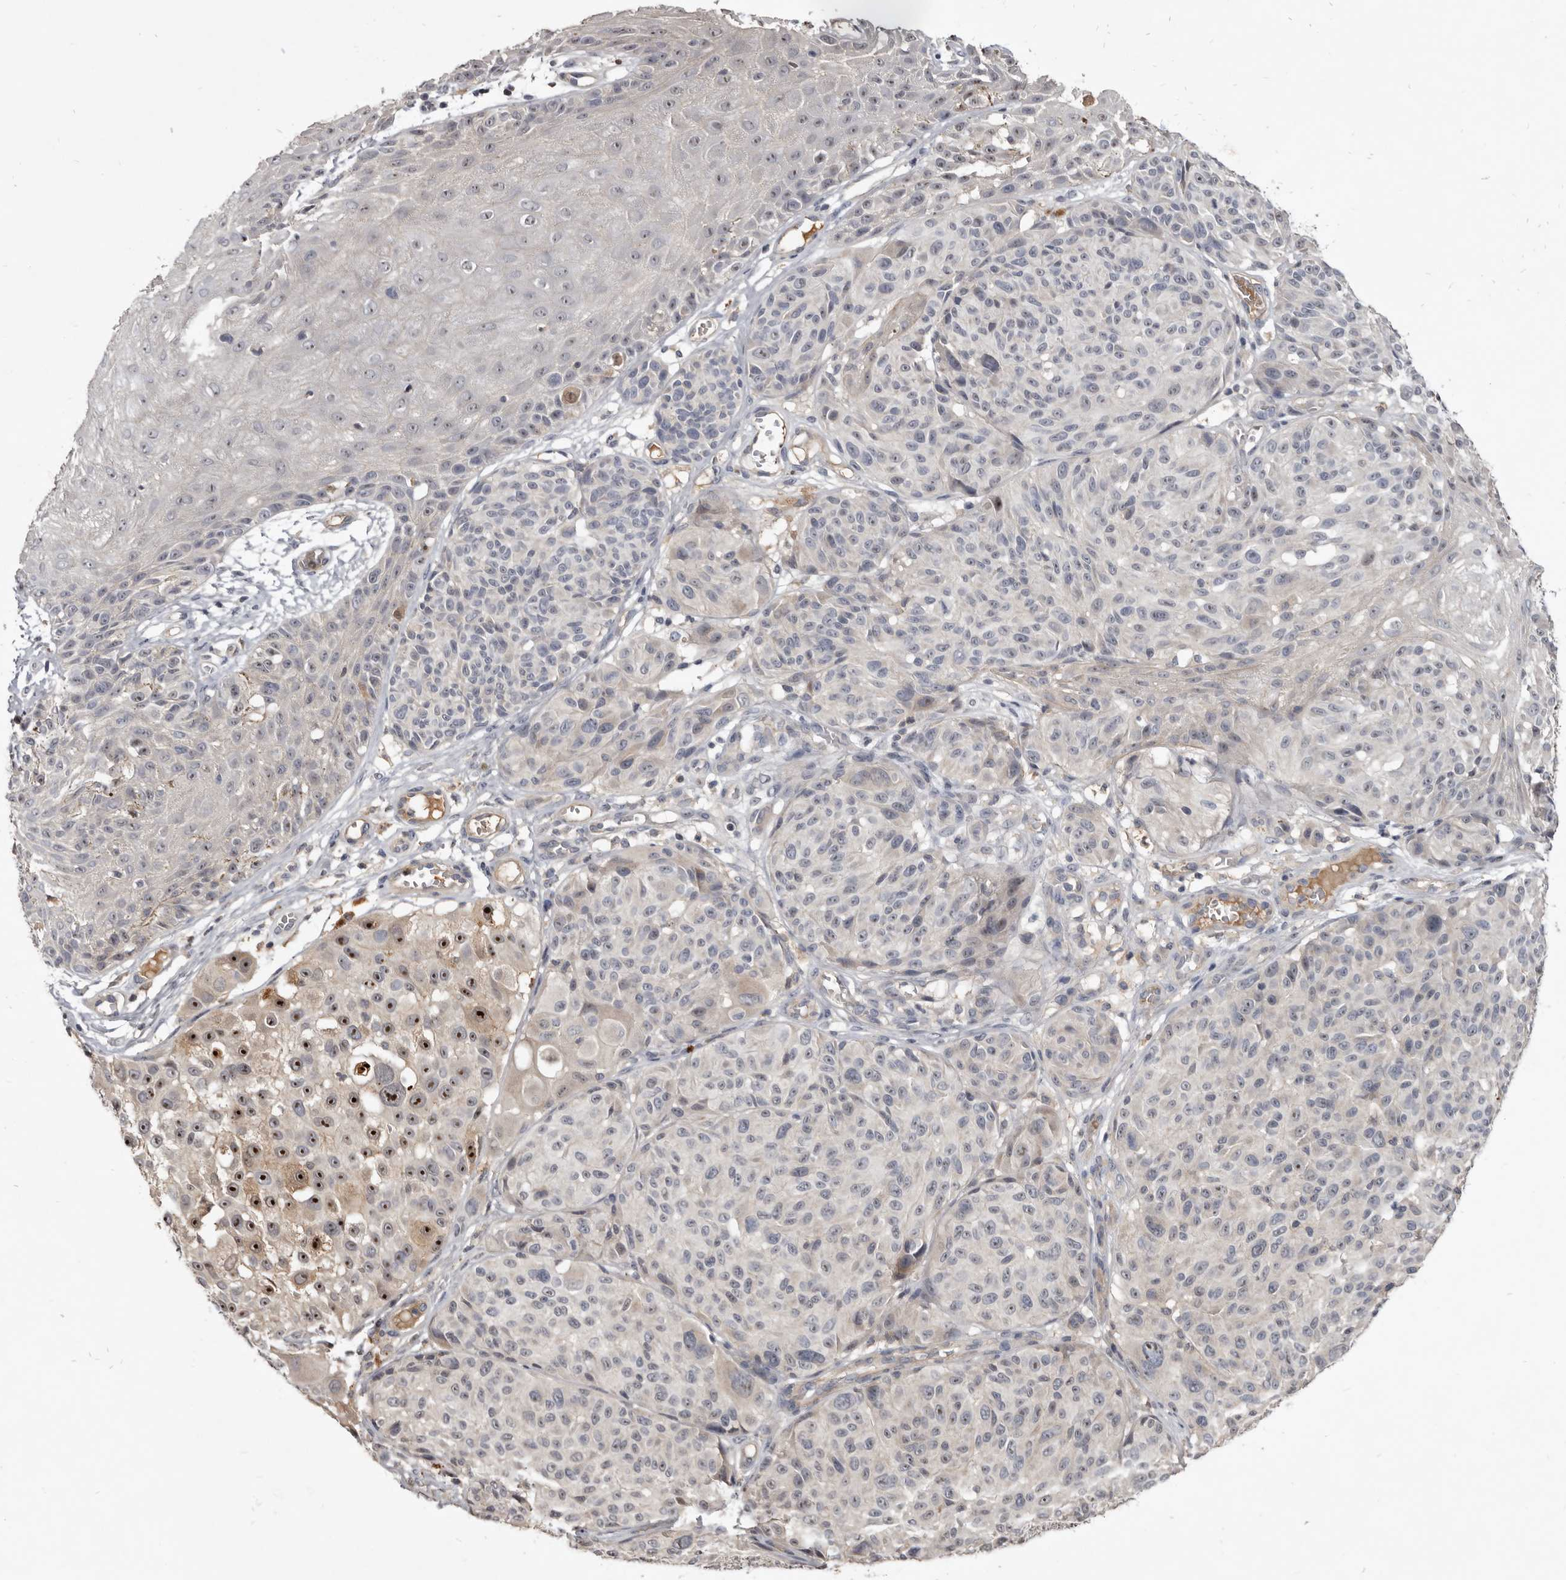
{"staining": {"intensity": "strong", "quantity": "<25%", "location": "nuclear"}, "tissue": "melanoma", "cell_type": "Tumor cells", "image_type": "cancer", "snomed": [{"axis": "morphology", "description": "Malignant melanoma, NOS"}, {"axis": "topography", "description": "Skin"}], "caption": "Melanoma stained with a protein marker demonstrates strong staining in tumor cells.", "gene": "TTC39A", "patient": {"sex": "male", "age": 83}}